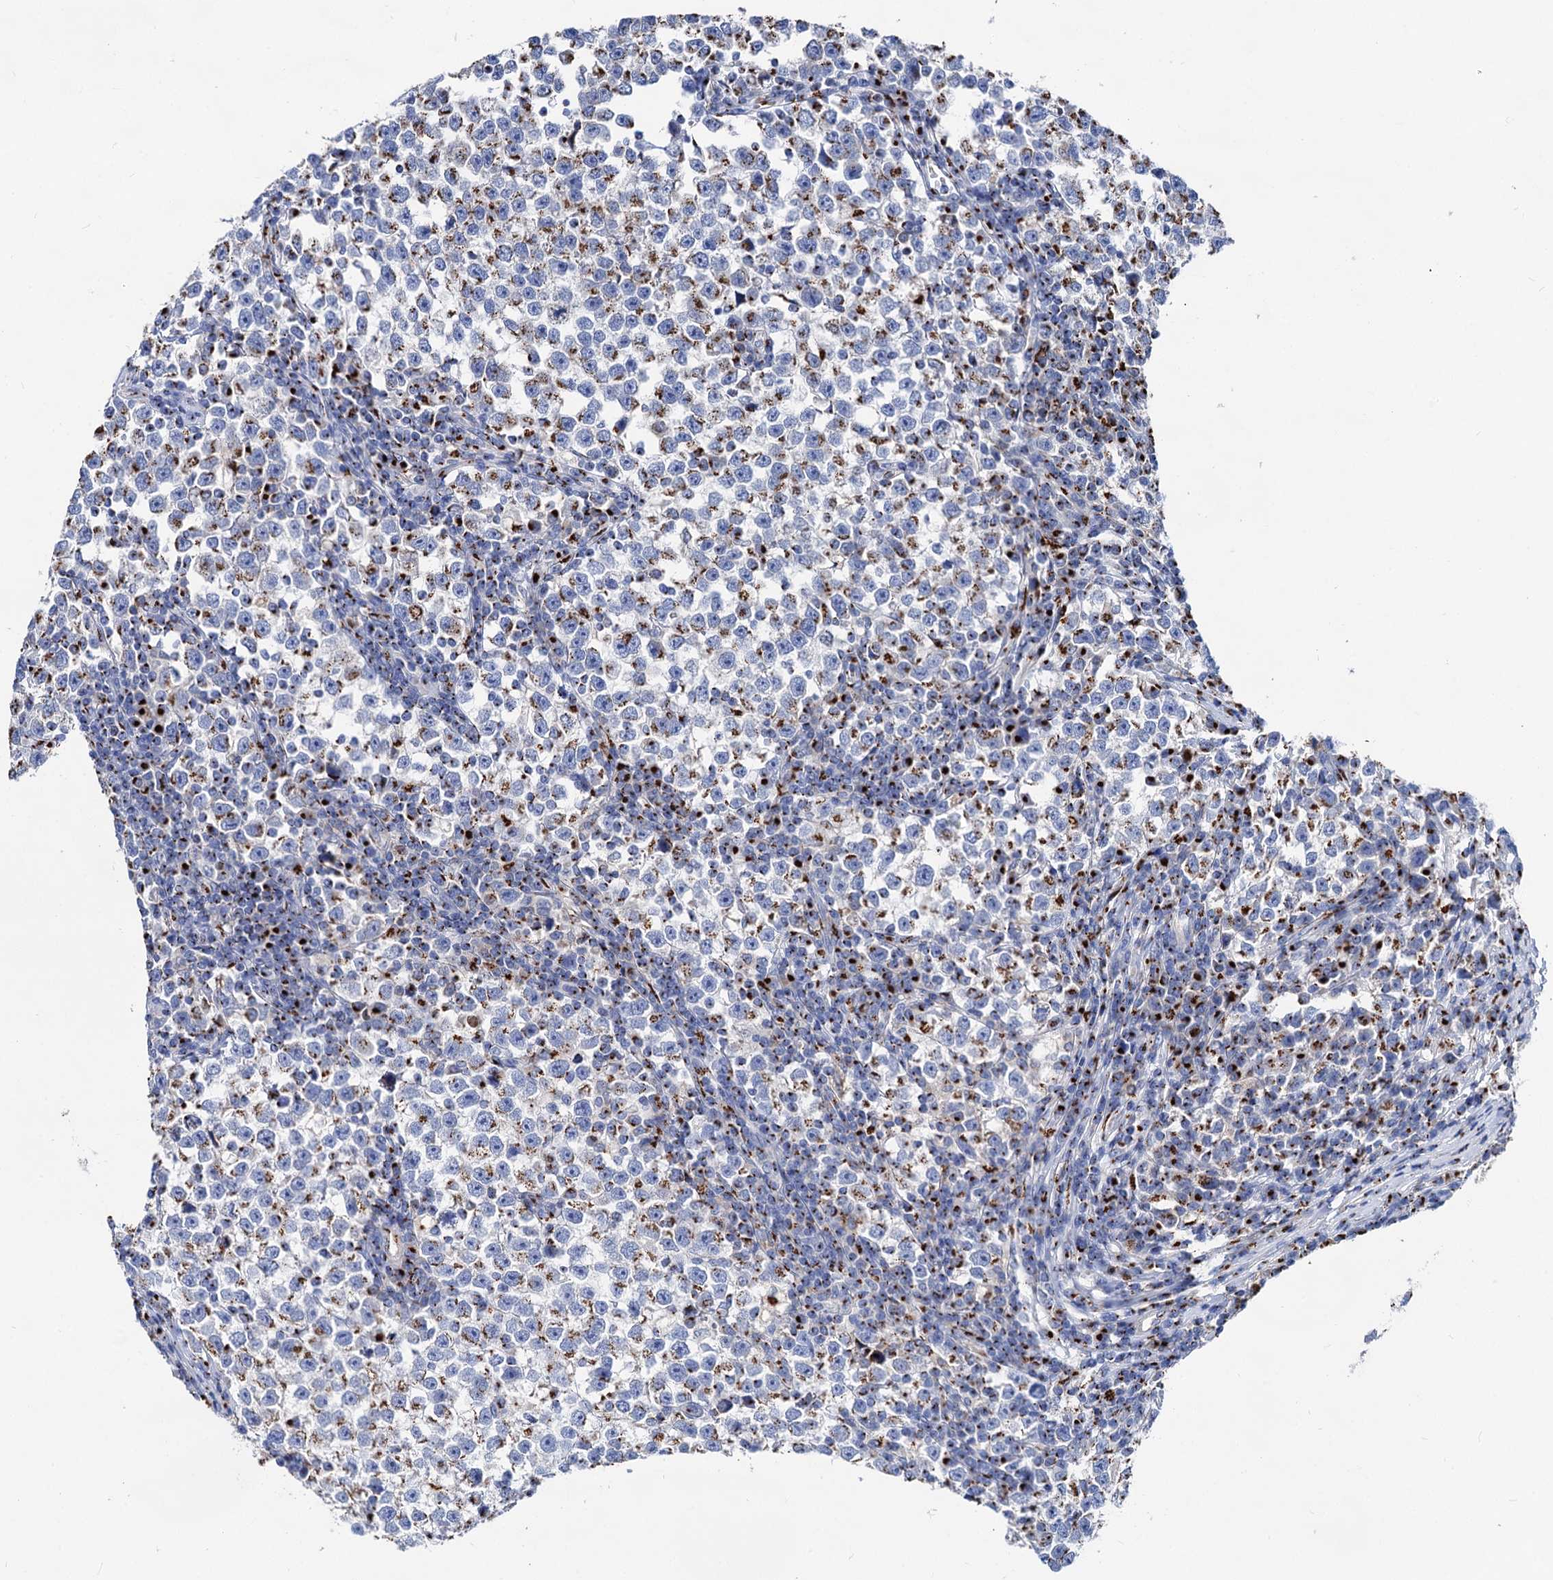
{"staining": {"intensity": "moderate", "quantity": ">75%", "location": "cytoplasmic/membranous"}, "tissue": "testis cancer", "cell_type": "Tumor cells", "image_type": "cancer", "snomed": [{"axis": "morphology", "description": "Normal tissue, NOS"}, {"axis": "morphology", "description": "Seminoma, NOS"}, {"axis": "topography", "description": "Testis"}], "caption": "Immunohistochemistry image of seminoma (testis) stained for a protein (brown), which demonstrates medium levels of moderate cytoplasmic/membranous staining in about >75% of tumor cells.", "gene": "TM9SF3", "patient": {"sex": "male", "age": 43}}